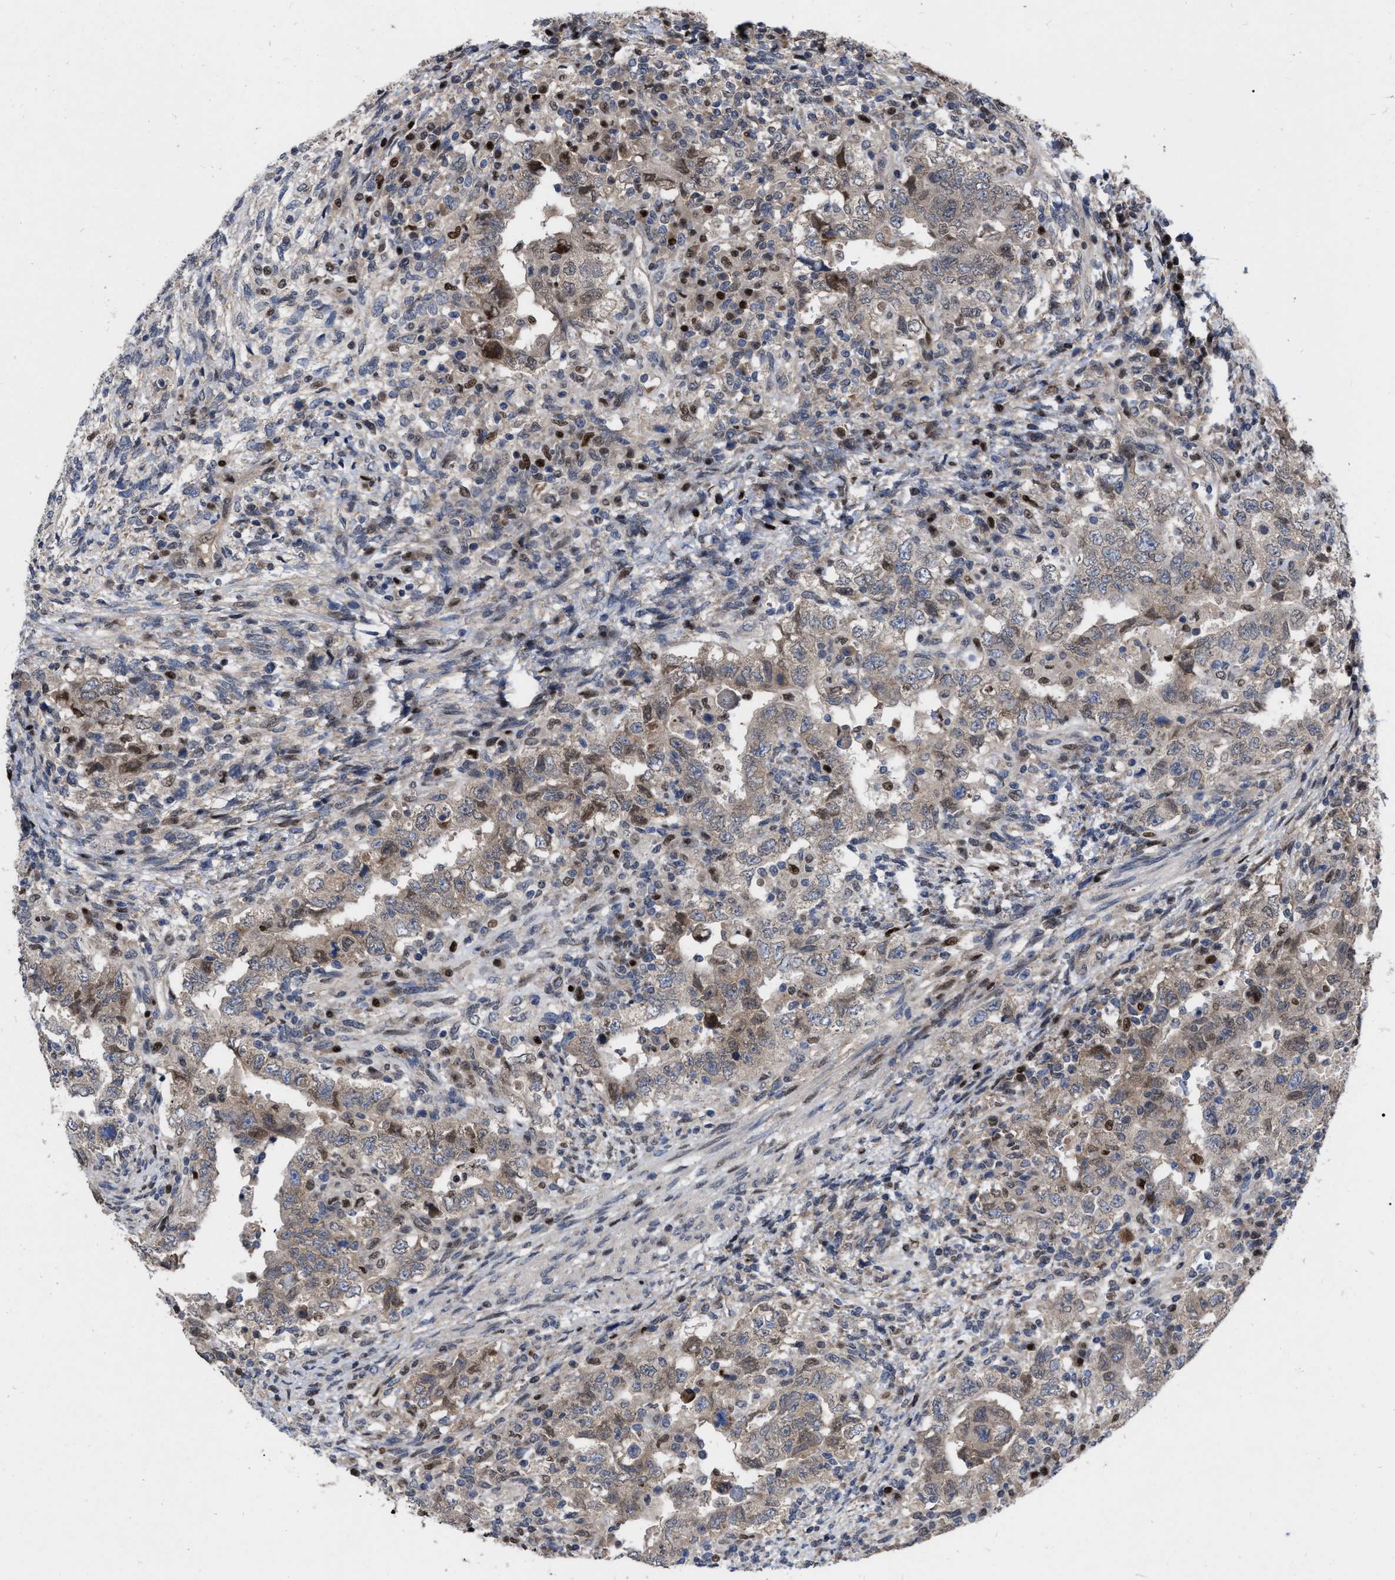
{"staining": {"intensity": "weak", "quantity": ">75%", "location": "cytoplasmic/membranous"}, "tissue": "testis cancer", "cell_type": "Tumor cells", "image_type": "cancer", "snomed": [{"axis": "morphology", "description": "Carcinoma, Embryonal, NOS"}, {"axis": "topography", "description": "Testis"}], "caption": "Embryonal carcinoma (testis) was stained to show a protein in brown. There is low levels of weak cytoplasmic/membranous expression in approximately >75% of tumor cells.", "gene": "MDM4", "patient": {"sex": "male", "age": 26}}